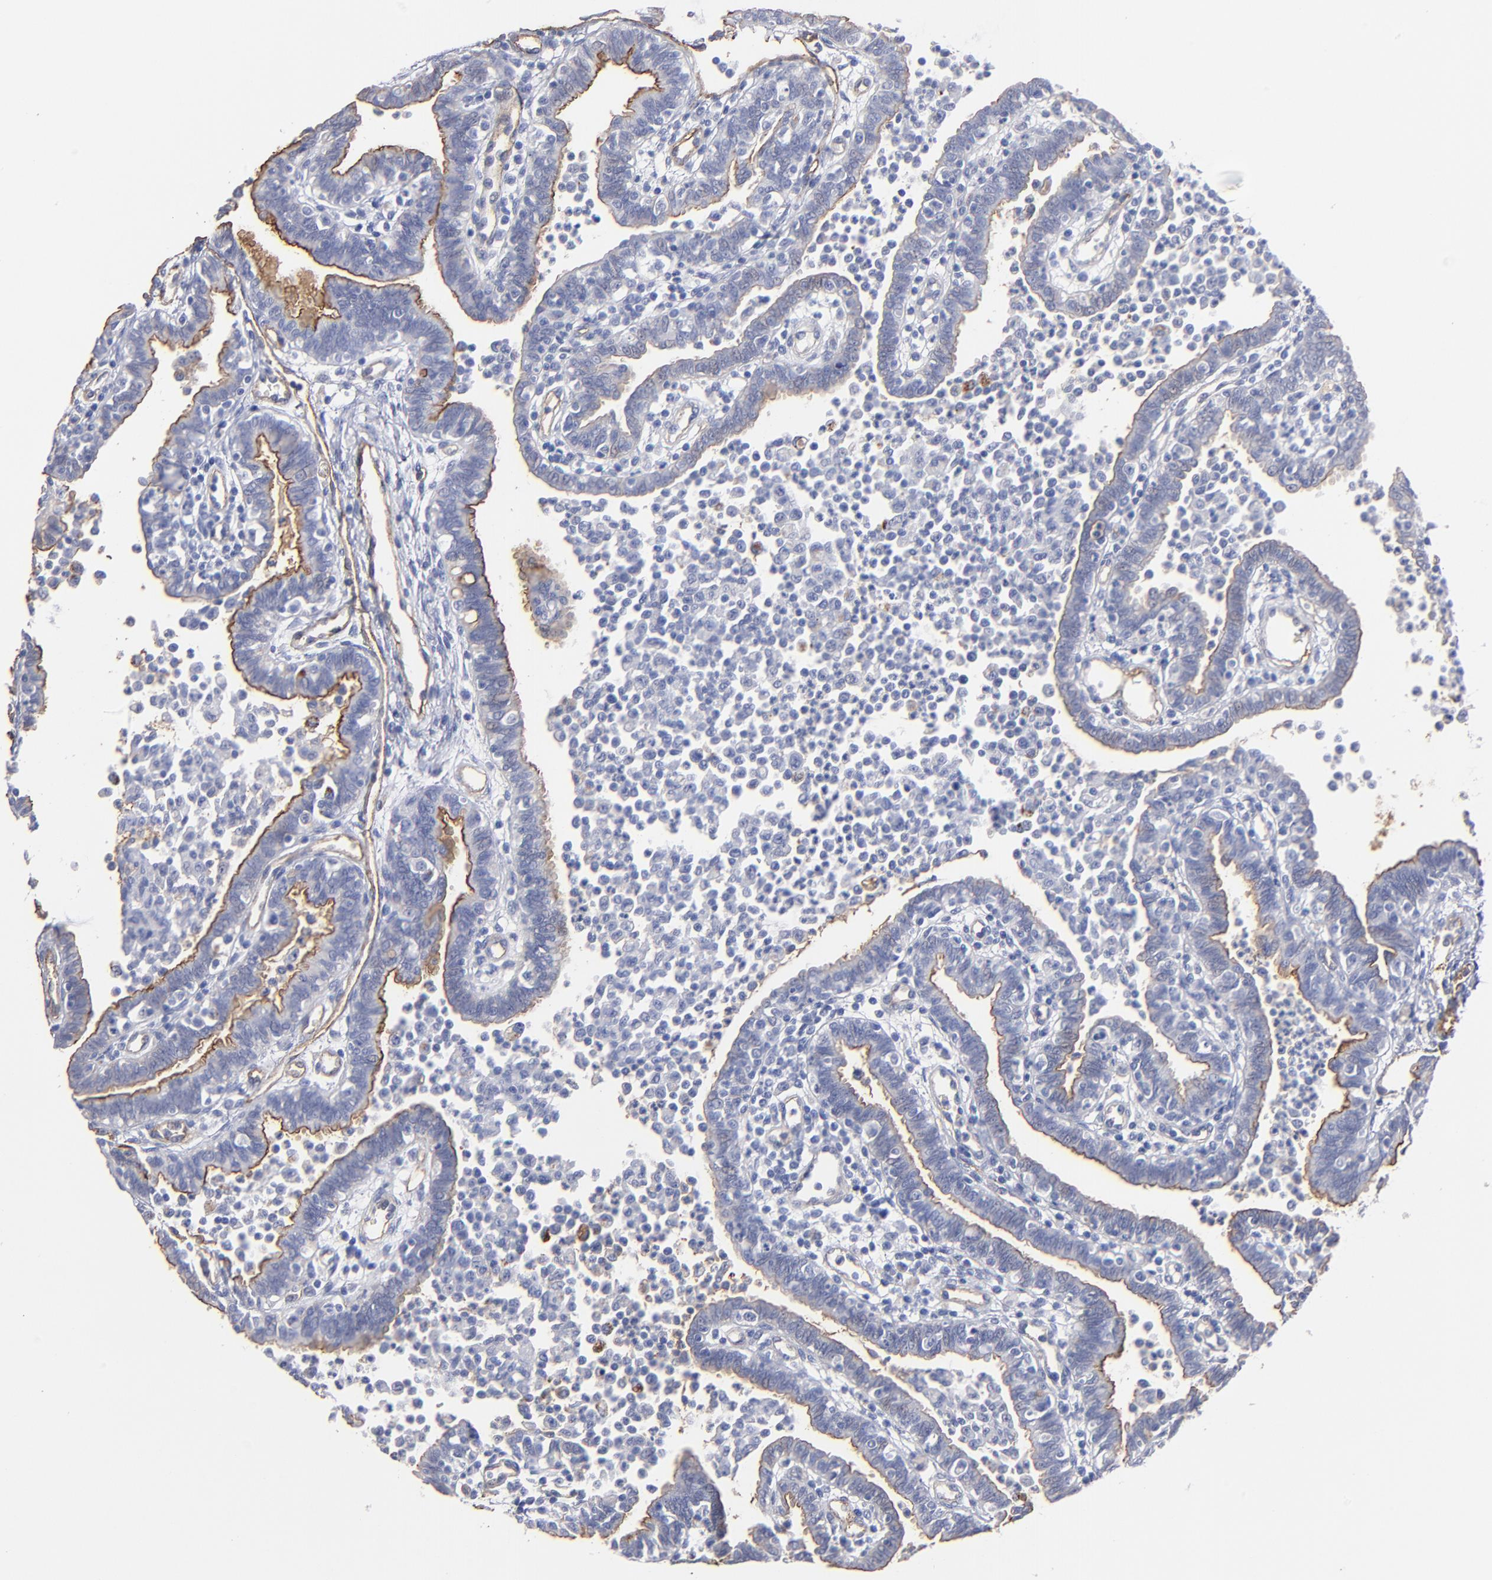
{"staining": {"intensity": "moderate", "quantity": ">75%", "location": "cytoplasmic/membranous"}, "tissue": "fallopian tube", "cell_type": "Glandular cells", "image_type": "normal", "snomed": [{"axis": "morphology", "description": "Normal tissue, NOS"}, {"axis": "topography", "description": "Fallopian tube"}], "caption": "IHC micrograph of benign fallopian tube stained for a protein (brown), which exhibits medium levels of moderate cytoplasmic/membranous positivity in approximately >75% of glandular cells.", "gene": "TM4SF1", "patient": {"sex": "female", "age": 36}}